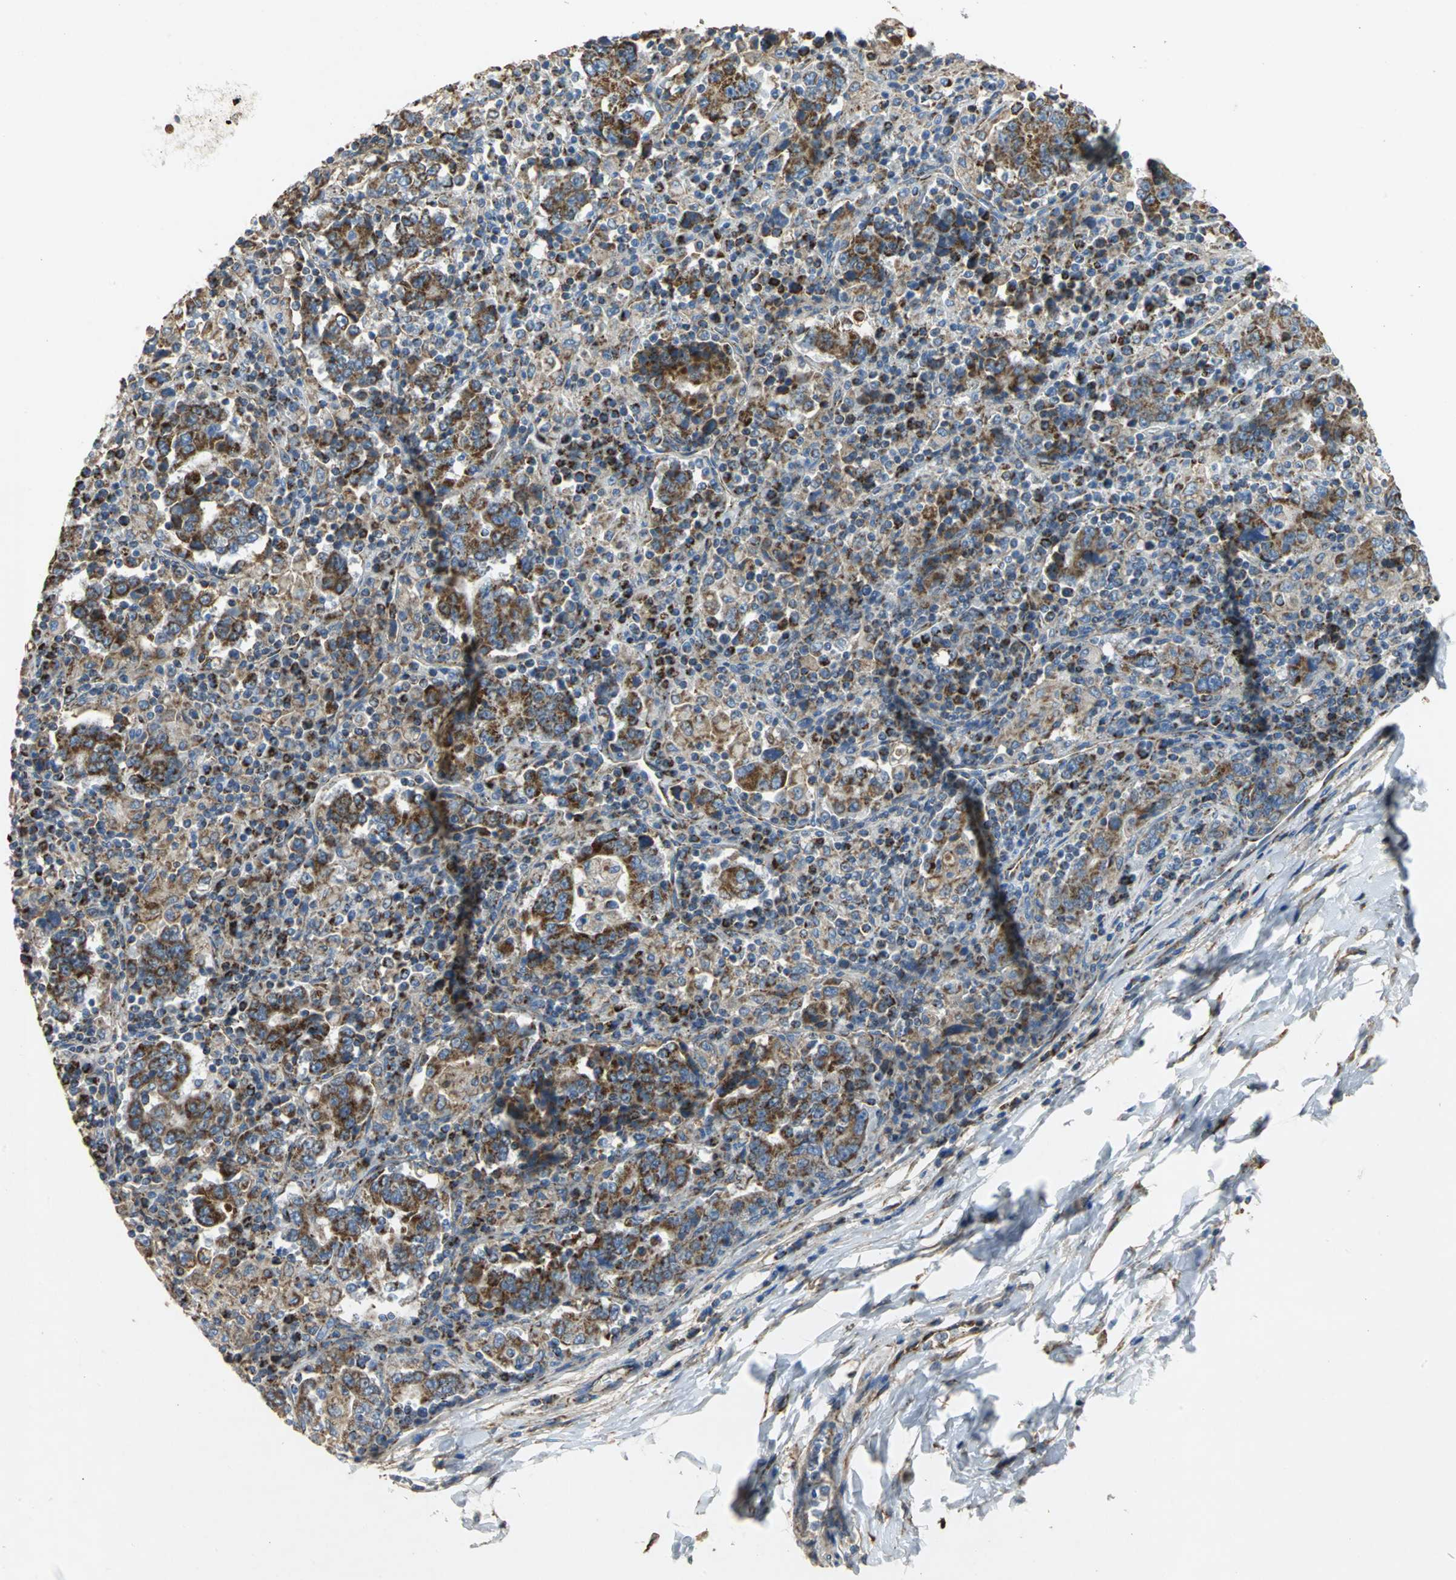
{"staining": {"intensity": "strong", "quantity": ">75%", "location": "cytoplasmic/membranous"}, "tissue": "stomach cancer", "cell_type": "Tumor cells", "image_type": "cancer", "snomed": [{"axis": "morphology", "description": "Normal tissue, NOS"}, {"axis": "morphology", "description": "Adenocarcinoma, NOS"}, {"axis": "topography", "description": "Stomach, upper"}, {"axis": "topography", "description": "Stomach"}], "caption": "Brown immunohistochemical staining in stomach adenocarcinoma exhibits strong cytoplasmic/membranous staining in about >75% of tumor cells.", "gene": "NDUFB5", "patient": {"sex": "male", "age": 59}}